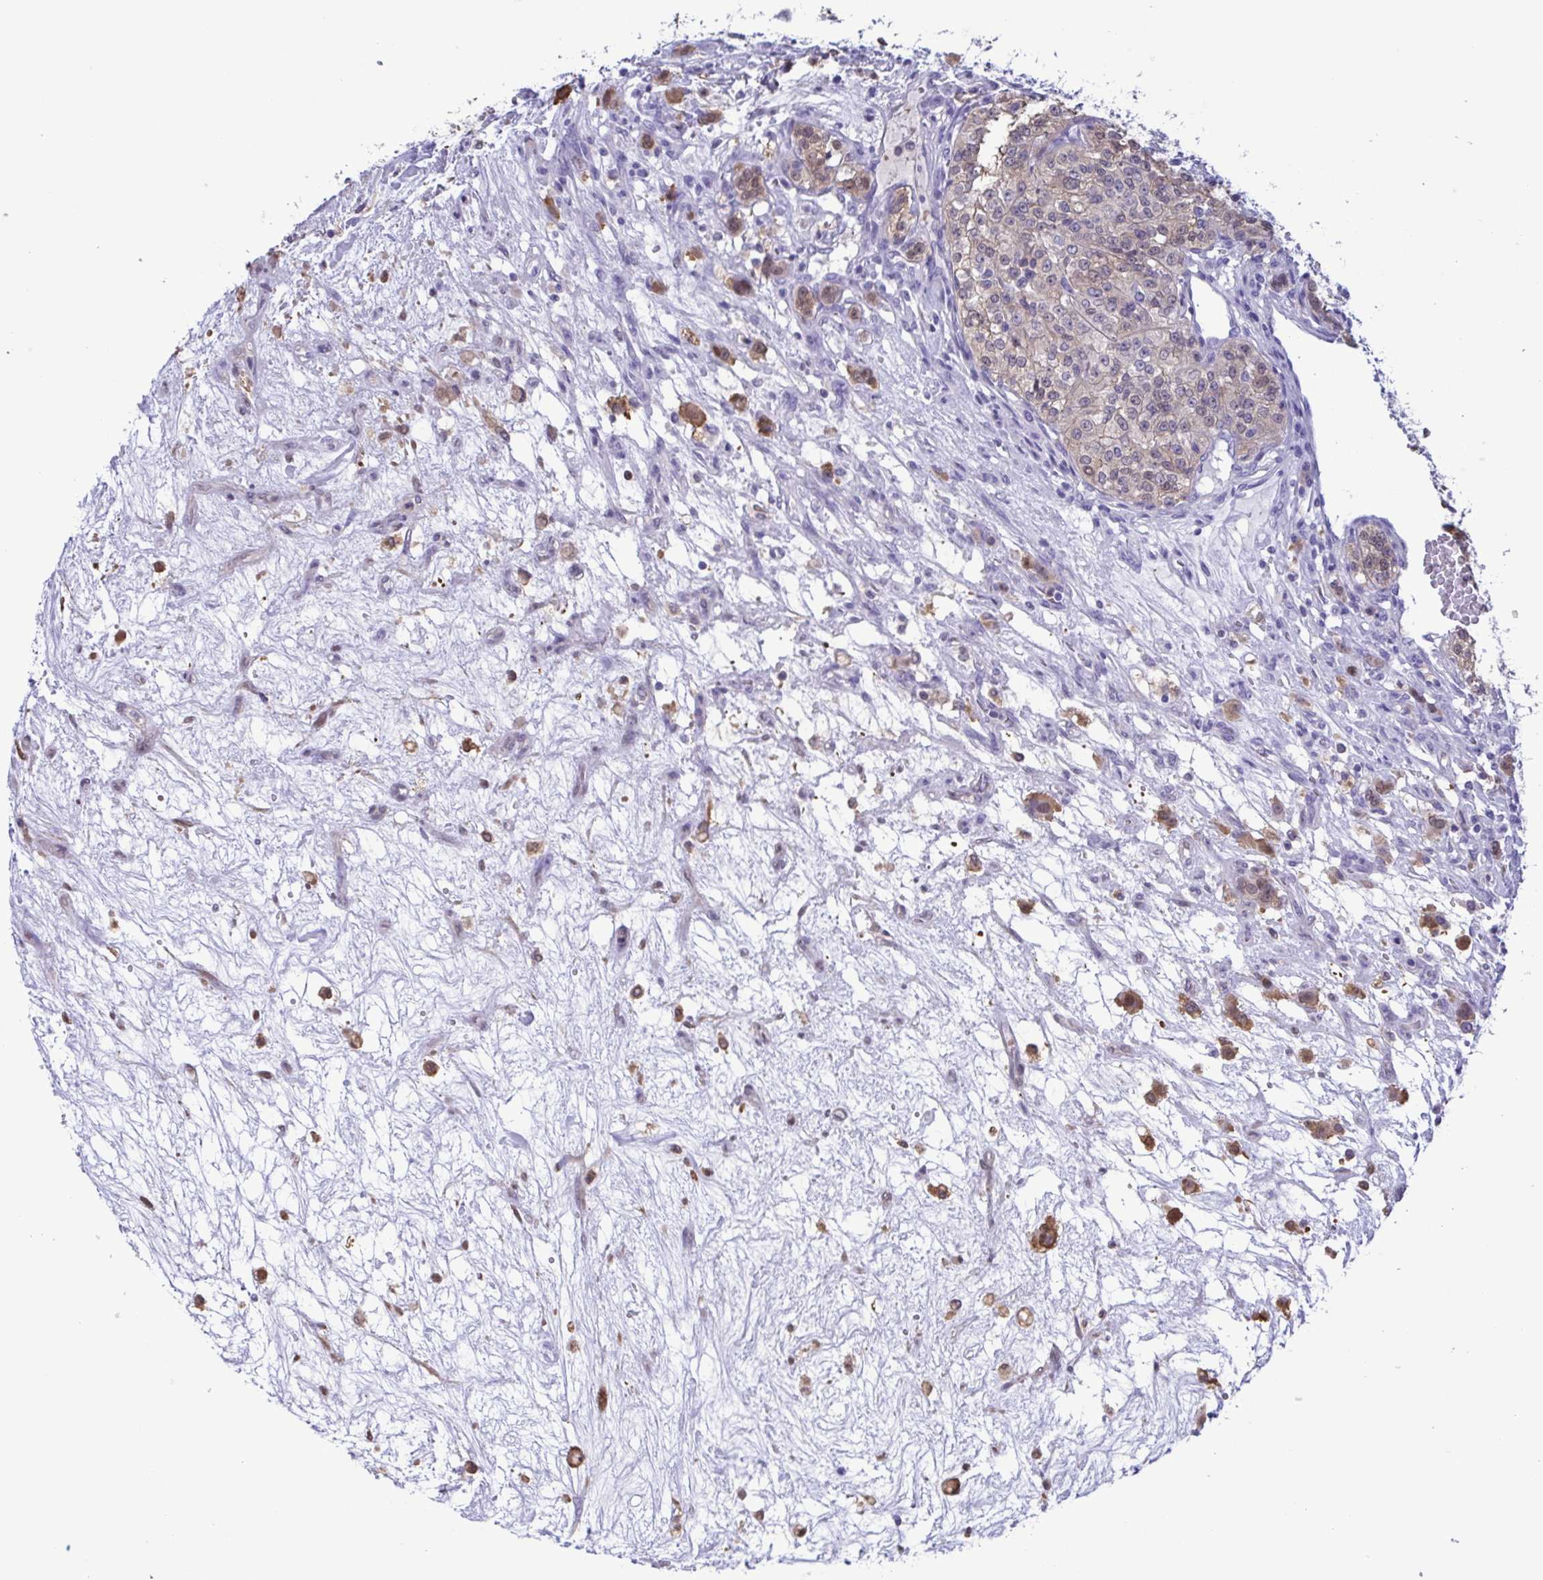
{"staining": {"intensity": "weak", "quantity": "<25%", "location": "cytoplasmic/membranous"}, "tissue": "renal cancer", "cell_type": "Tumor cells", "image_type": "cancer", "snomed": [{"axis": "morphology", "description": "Adenocarcinoma, NOS"}, {"axis": "topography", "description": "Kidney"}], "caption": "High magnification brightfield microscopy of renal adenocarcinoma stained with DAB (brown) and counterstained with hematoxylin (blue): tumor cells show no significant positivity.", "gene": "LDHC", "patient": {"sex": "female", "age": 63}}